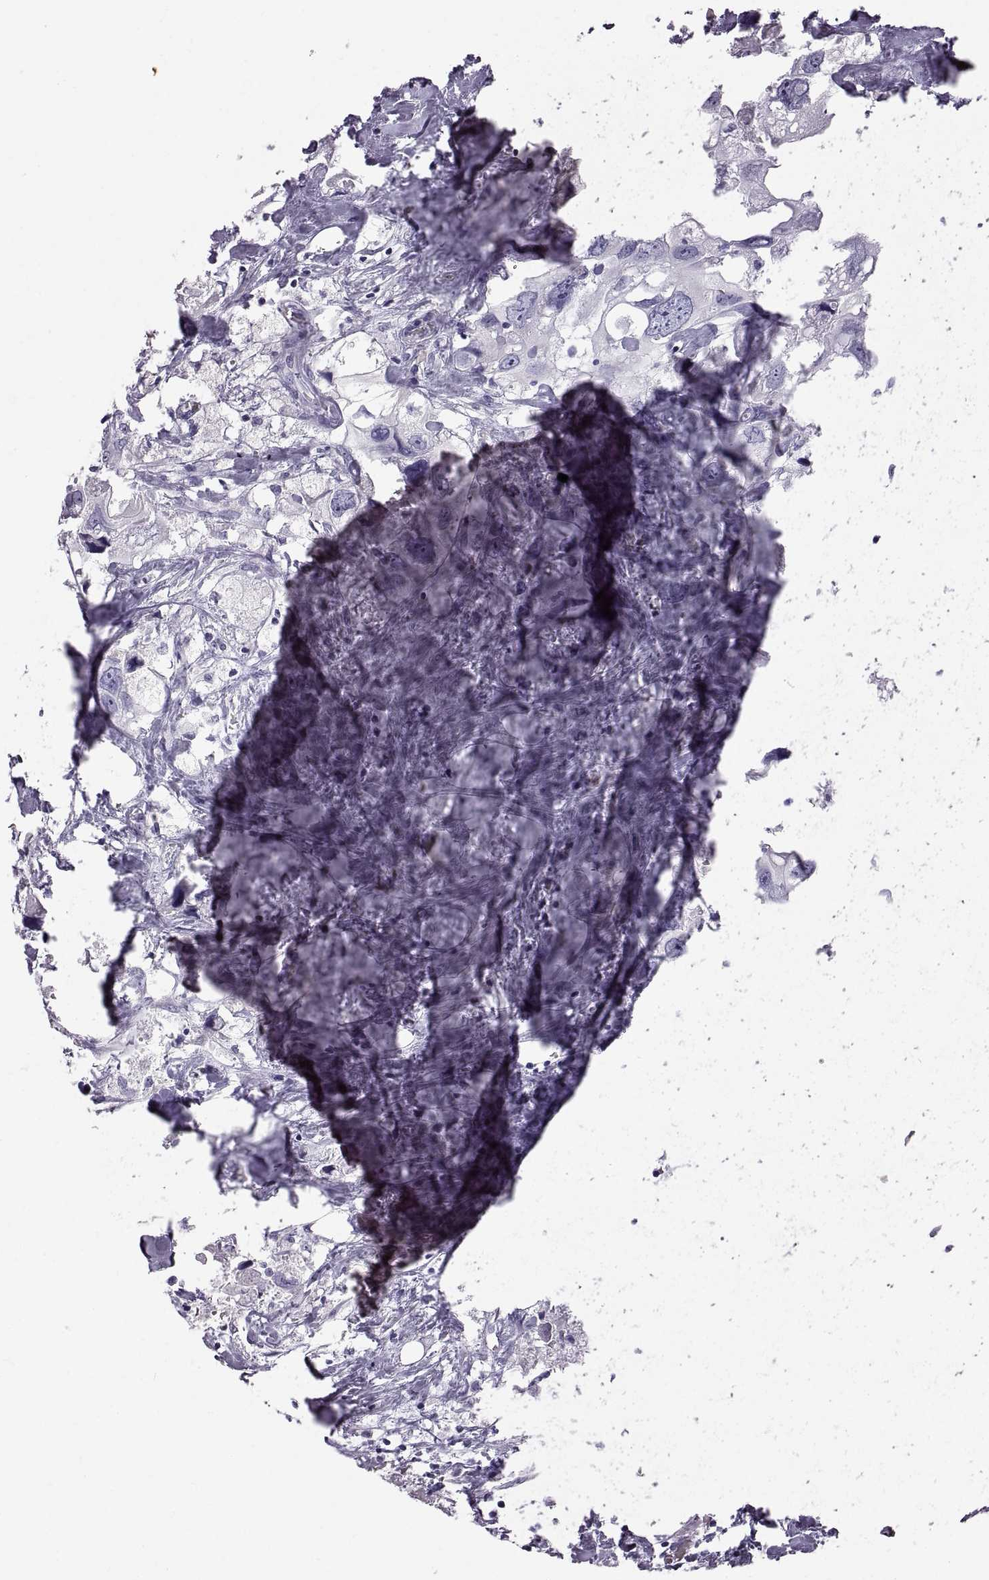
{"staining": {"intensity": "negative", "quantity": "none", "location": "none"}, "tissue": "urothelial cancer", "cell_type": "Tumor cells", "image_type": "cancer", "snomed": [{"axis": "morphology", "description": "Urothelial carcinoma, High grade"}, {"axis": "topography", "description": "Urinary bladder"}], "caption": "Immunohistochemistry of human high-grade urothelial carcinoma displays no staining in tumor cells. The staining is performed using DAB (3,3'-diaminobenzidine) brown chromogen with nuclei counter-stained in using hematoxylin.", "gene": "WFDC8", "patient": {"sex": "male", "age": 59}}